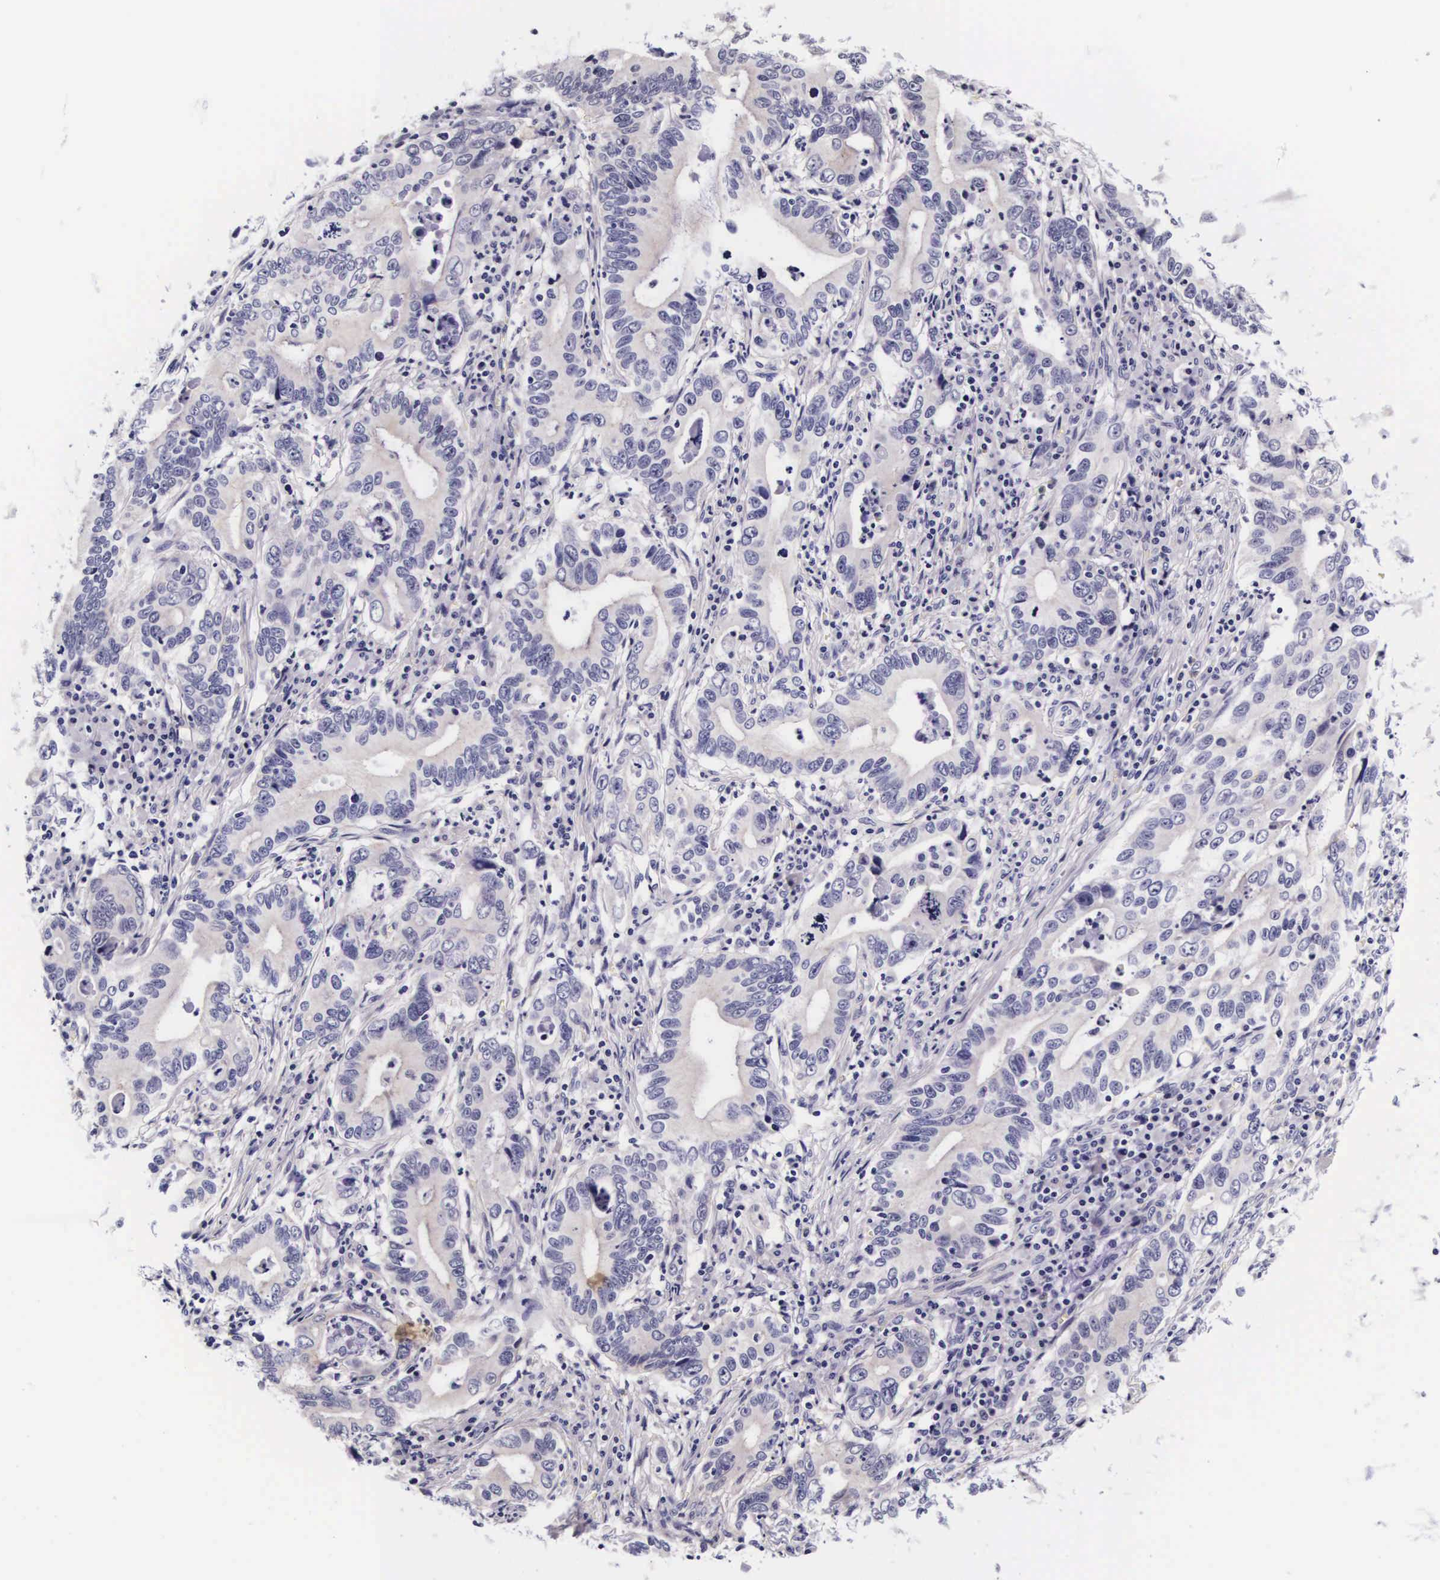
{"staining": {"intensity": "negative", "quantity": "none", "location": "none"}, "tissue": "stomach cancer", "cell_type": "Tumor cells", "image_type": "cancer", "snomed": [{"axis": "morphology", "description": "Adenocarcinoma, NOS"}, {"axis": "topography", "description": "Stomach, upper"}], "caption": "This is an immunohistochemistry image of stomach cancer (adenocarcinoma). There is no expression in tumor cells.", "gene": "PHETA2", "patient": {"sex": "male", "age": 63}}